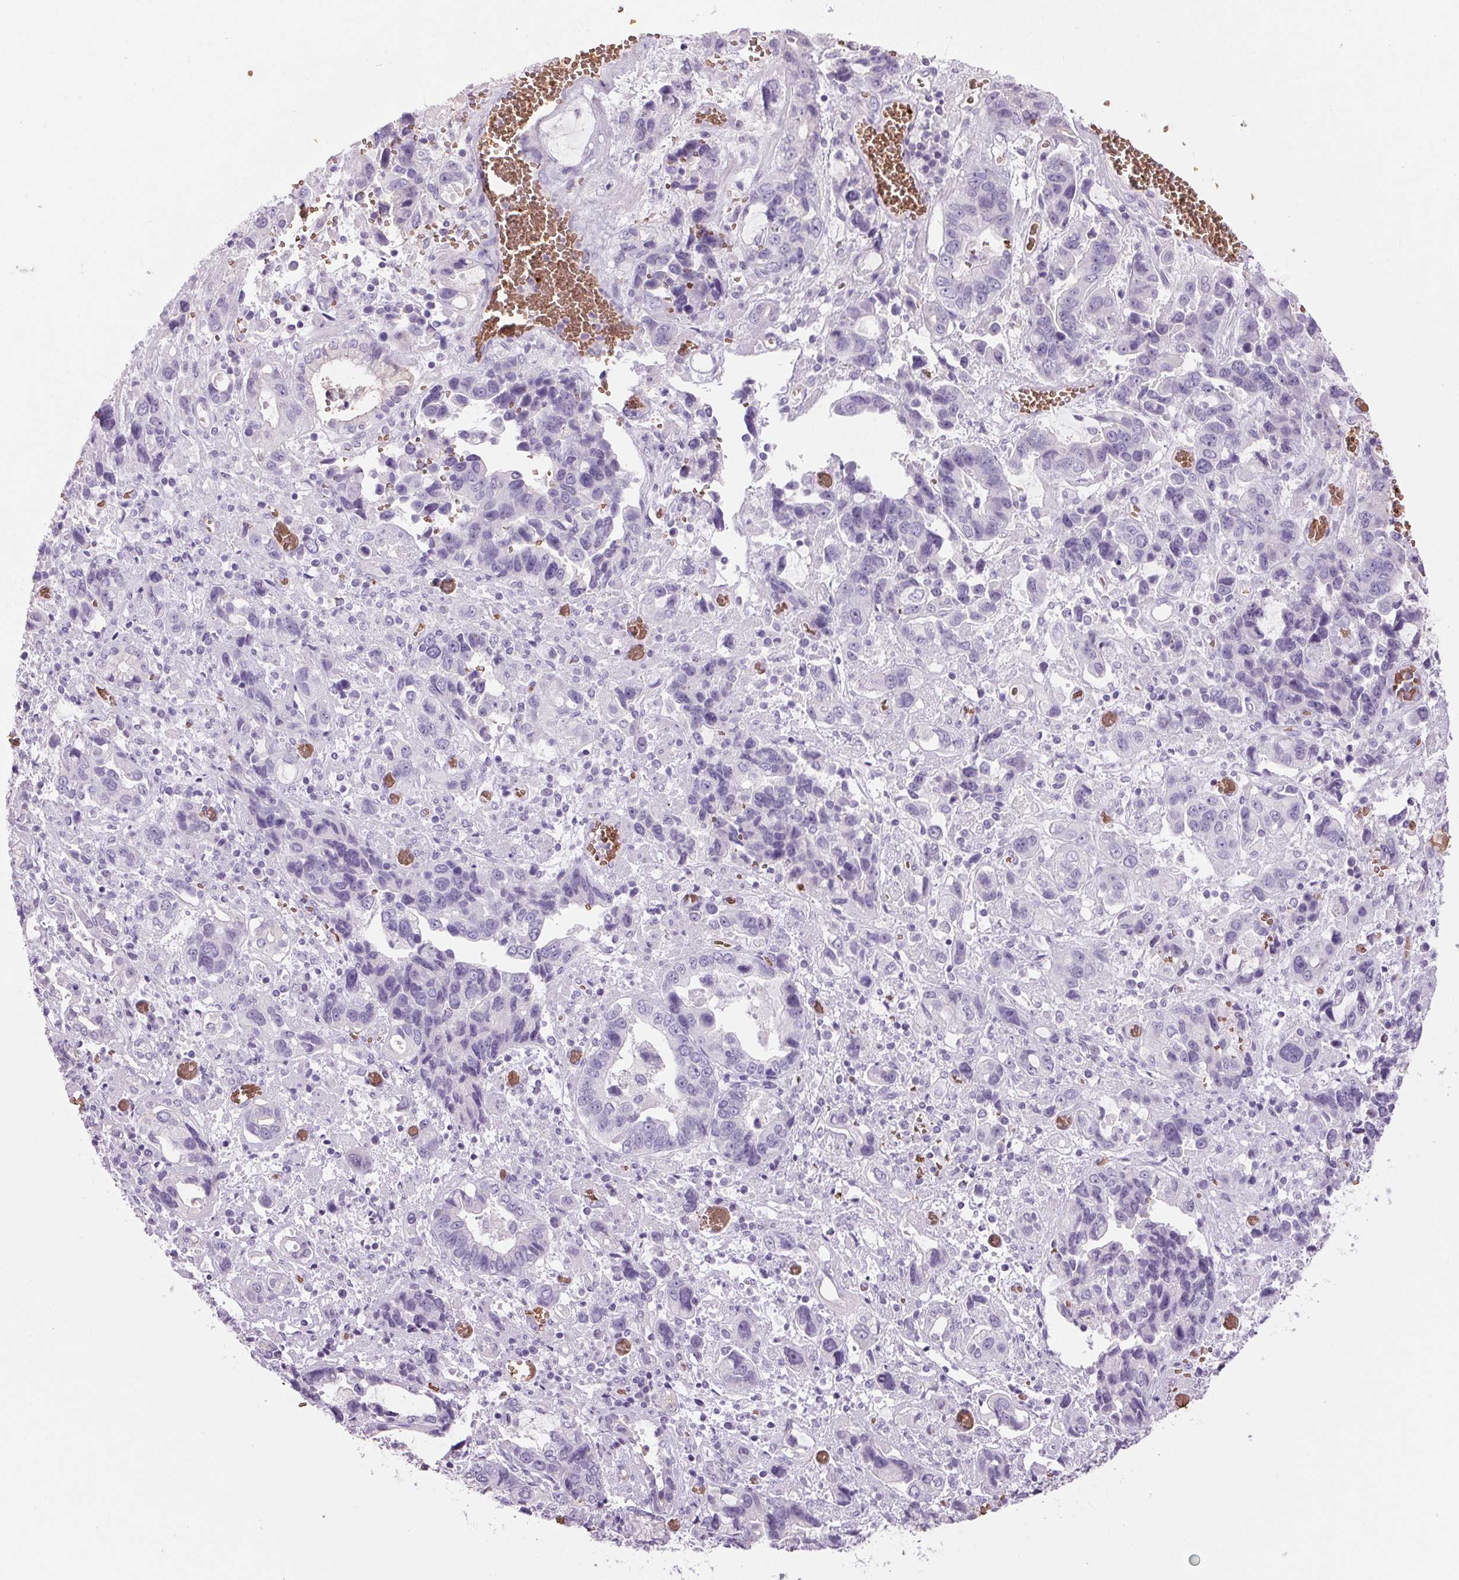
{"staining": {"intensity": "negative", "quantity": "none", "location": "none"}, "tissue": "stomach cancer", "cell_type": "Tumor cells", "image_type": "cancer", "snomed": [{"axis": "morphology", "description": "Adenocarcinoma, NOS"}, {"axis": "topography", "description": "Stomach, upper"}], "caption": "Tumor cells are negative for brown protein staining in stomach cancer (adenocarcinoma).", "gene": "HBQ1", "patient": {"sex": "female", "age": 81}}